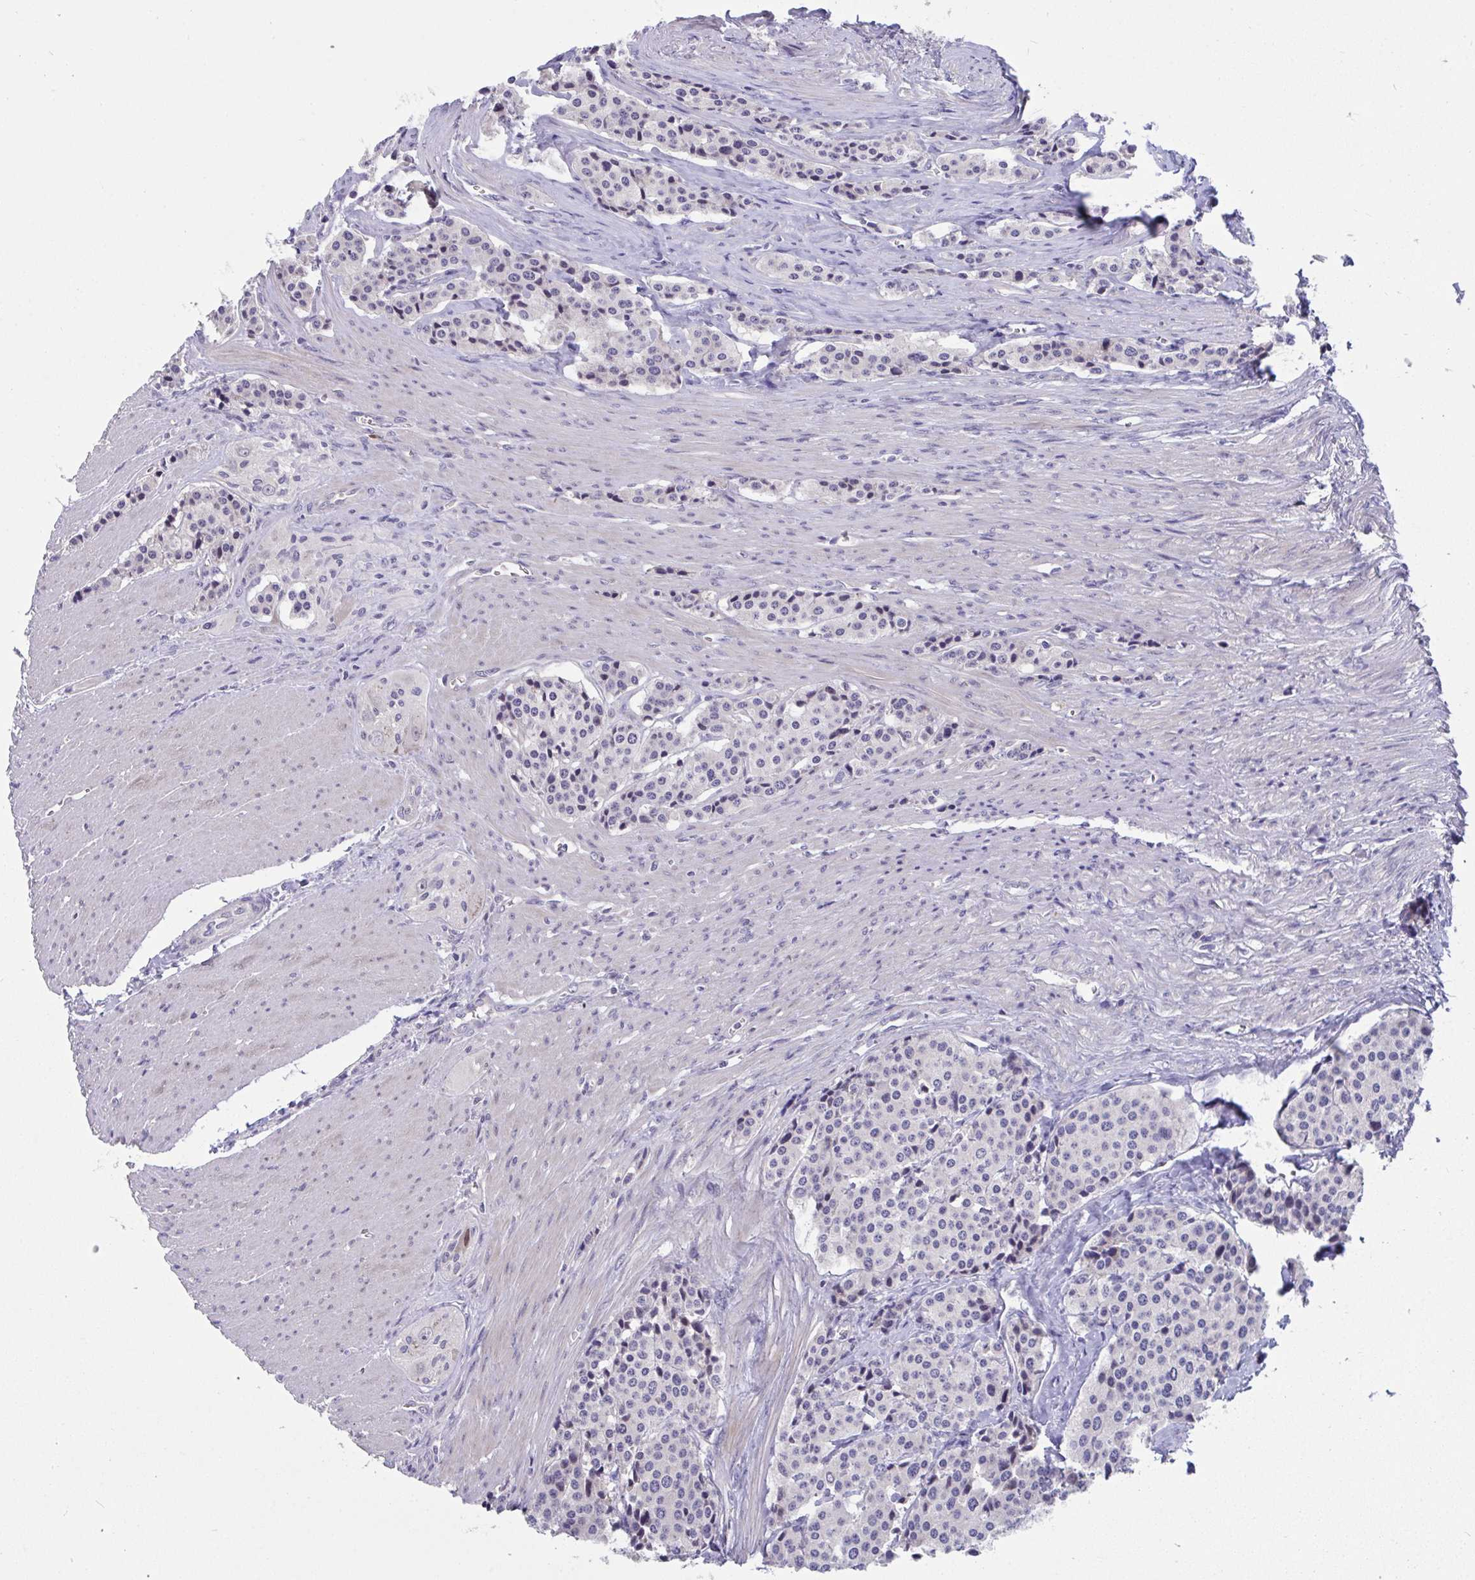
{"staining": {"intensity": "negative", "quantity": "none", "location": "none"}, "tissue": "carcinoid", "cell_type": "Tumor cells", "image_type": "cancer", "snomed": [{"axis": "morphology", "description": "Carcinoid, malignant, NOS"}, {"axis": "topography", "description": "Small intestine"}], "caption": "A micrograph of human malignant carcinoid is negative for staining in tumor cells.", "gene": "SUSD4", "patient": {"sex": "male", "age": 73}}